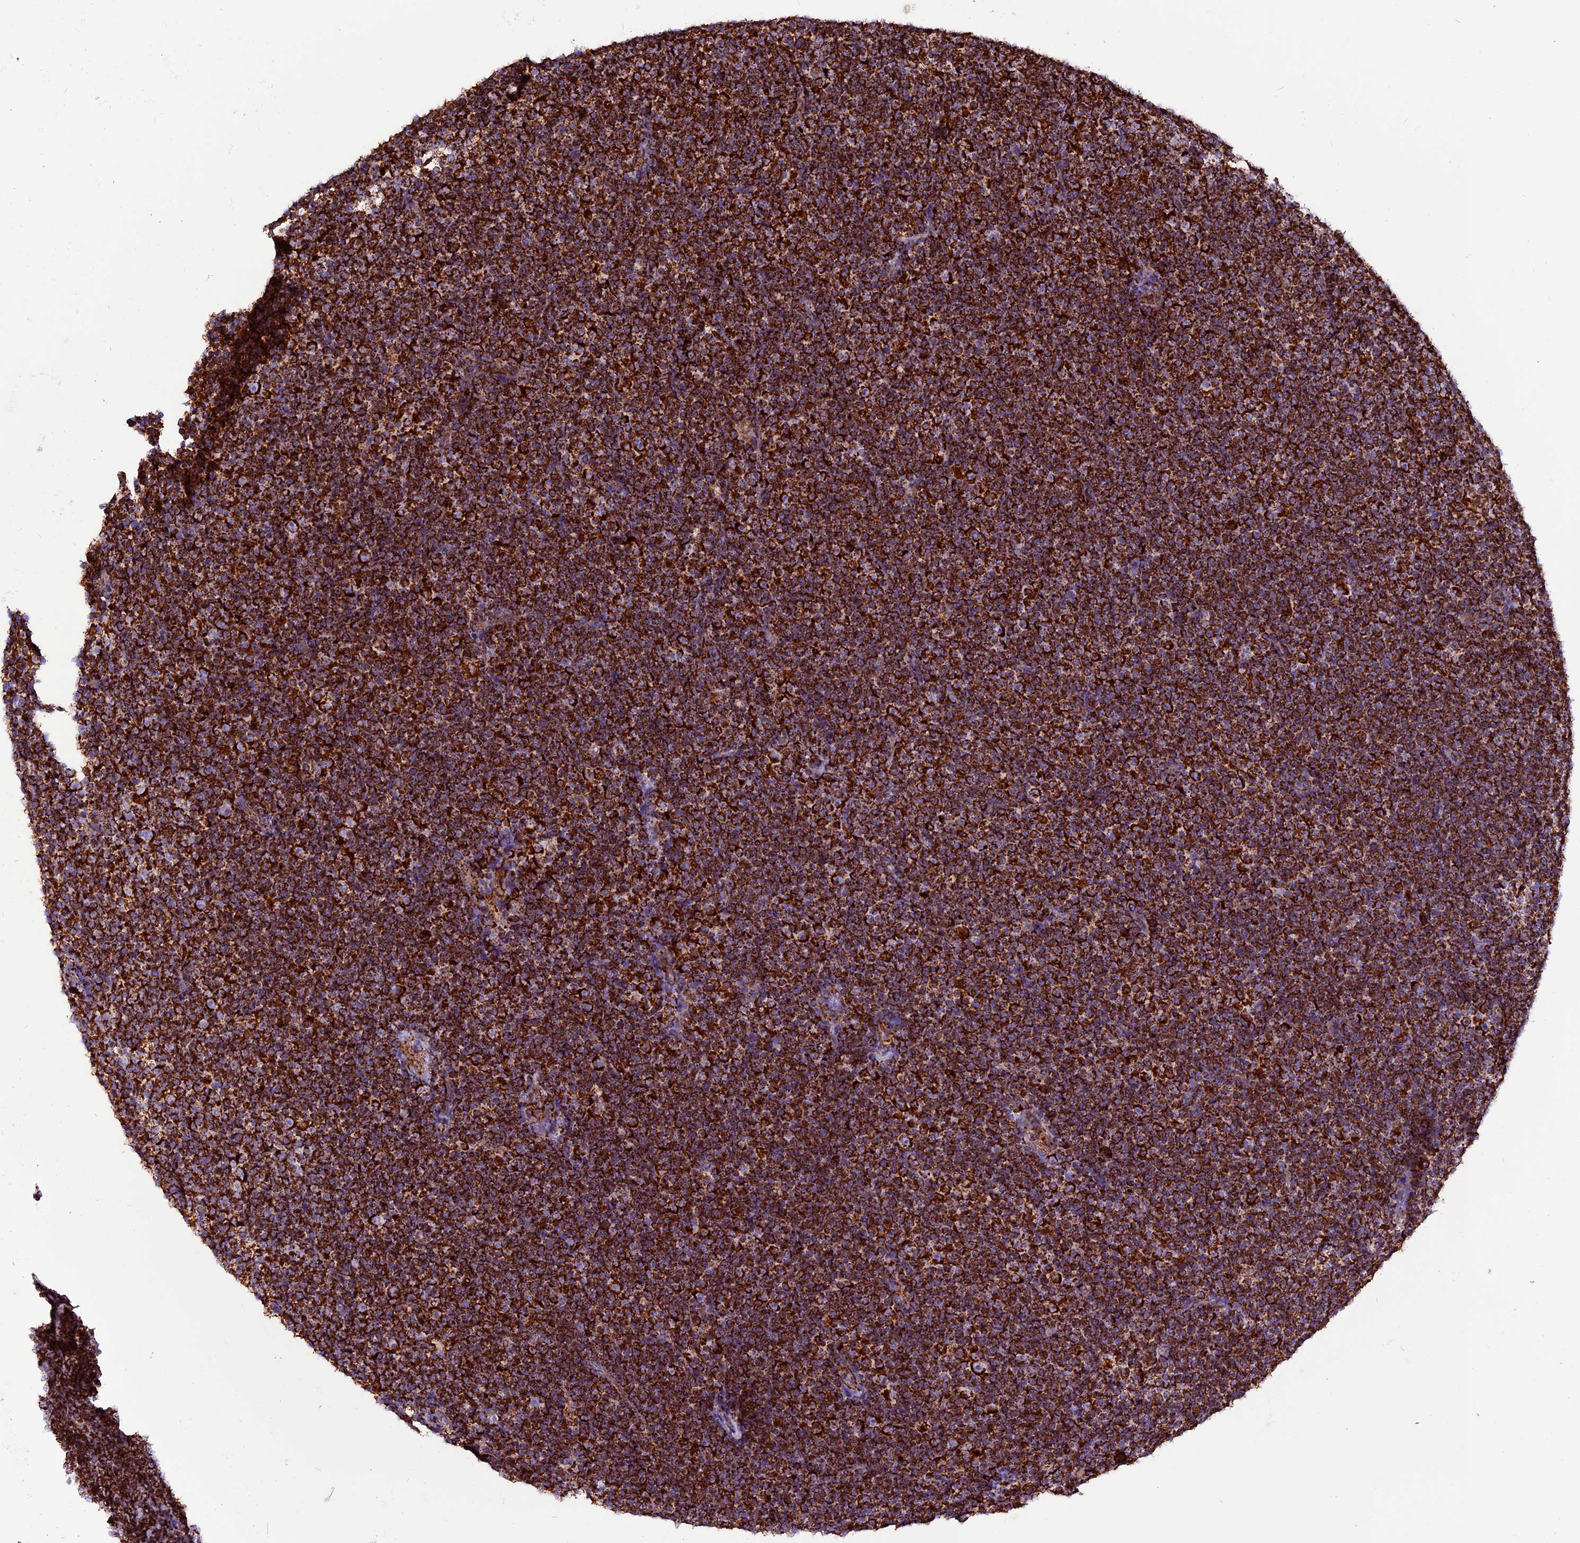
{"staining": {"intensity": "strong", "quantity": ">75%", "location": "cytoplasmic/membranous"}, "tissue": "lymphoma", "cell_type": "Tumor cells", "image_type": "cancer", "snomed": [{"axis": "morphology", "description": "Malignant lymphoma, non-Hodgkin's type, Low grade"}, {"axis": "topography", "description": "Lymph node"}], "caption": "Immunohistochemistry histopathology image of neoplastic tissue: human malignant lymphoma, non-Hodgkin's type (low-grade) stained using IHC exhibits high levels of strong protein expression localized specifically in the cytoplasmic/membranous of tumor cells, appearing as a cytoplasmic/membranous brown color.", "gene": "CX3CL1", "patient": {"sex": "female", "age": 67}}